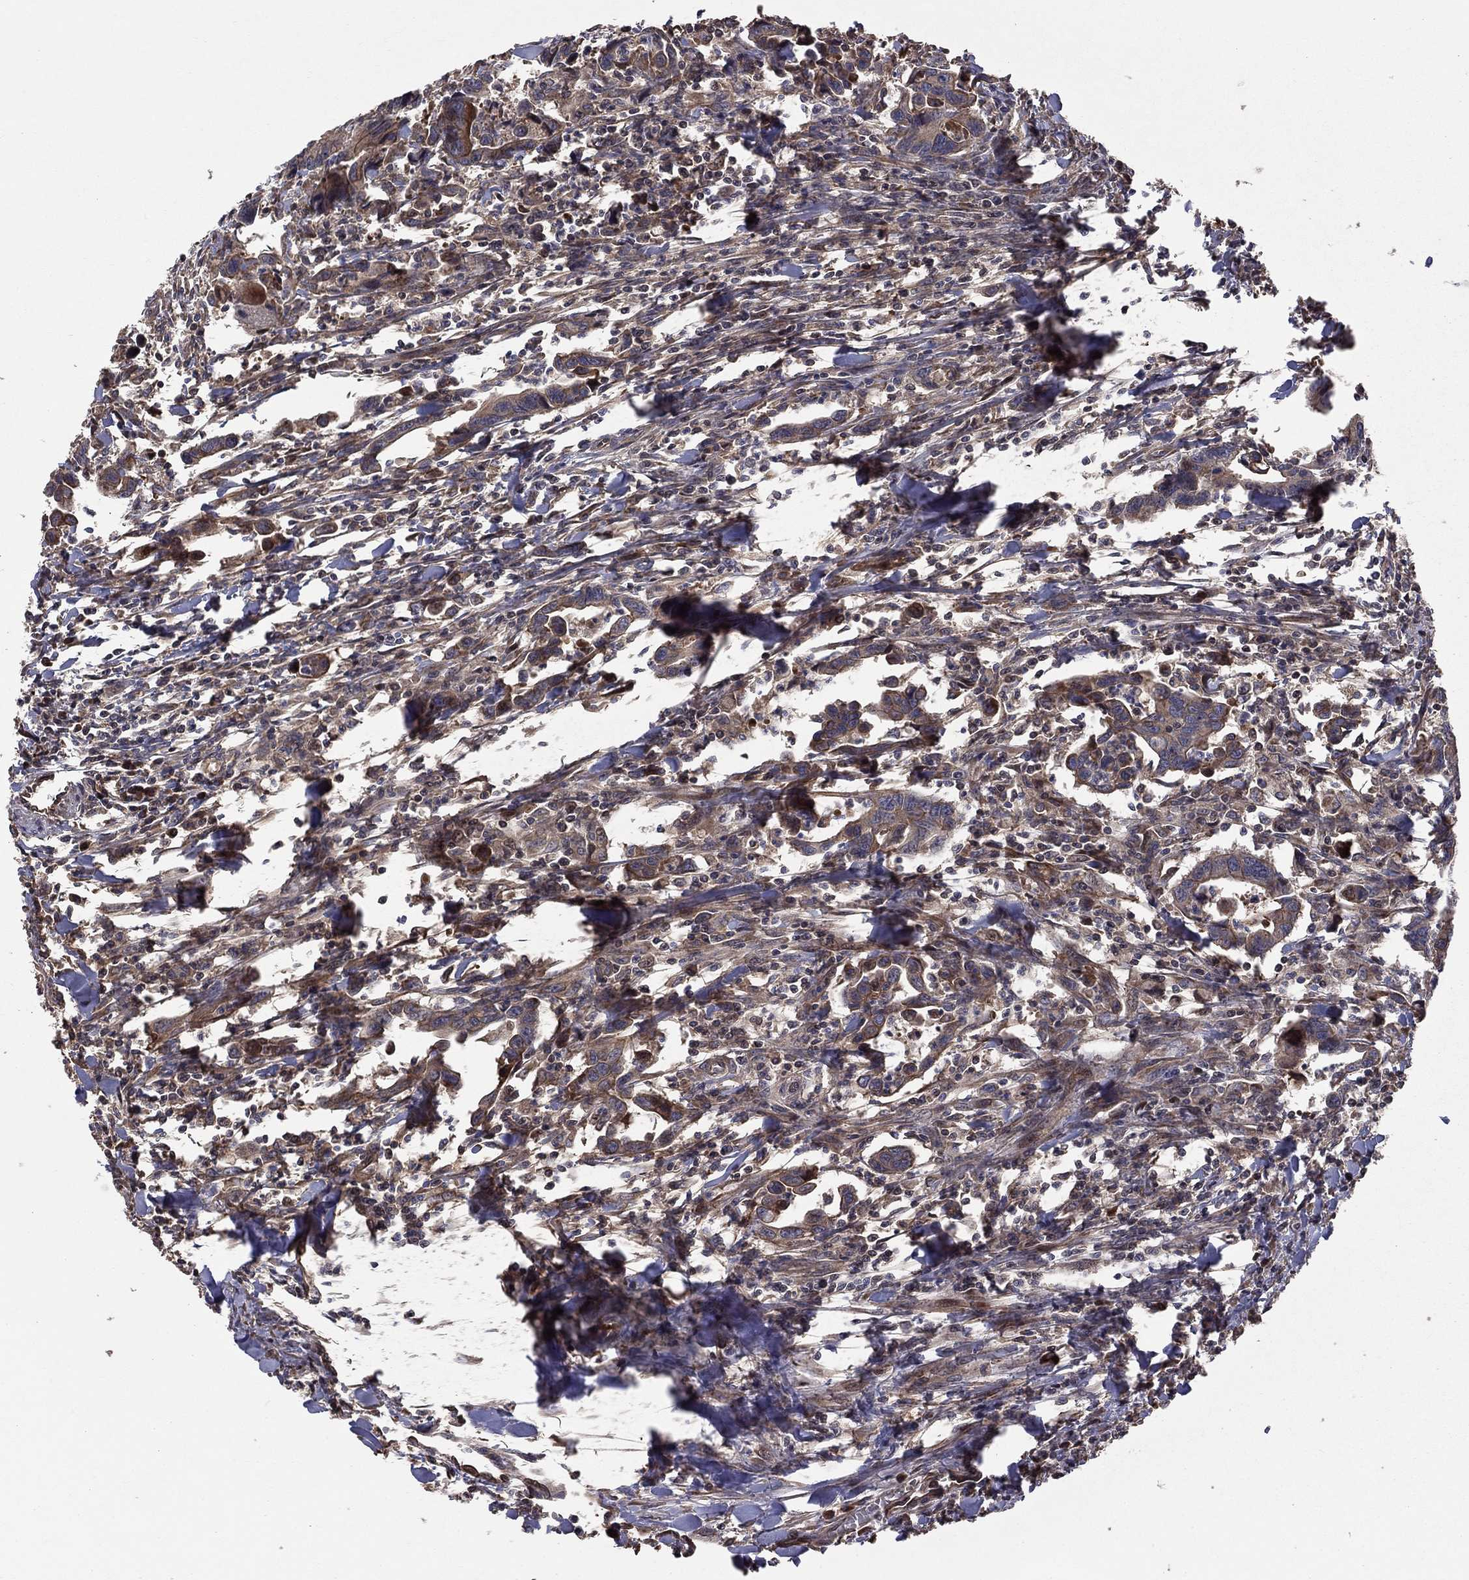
{"staining": {"intensity": "strong", "quantity": "<25%", "location": "cytoplasmic/membranous"}, "tissue": "colorectal cancer", "cell_type": "Tumor cells", "image_type": "cancer", "snomed": [{"axis": "morphology", "description": "Adenocarcinoma, NOS"}, {"axis": "topography", "description": "Rectum"}], "caption": "IHC image of colorectal cancer (adenocarcinoma) stained for a protein (brown), which displays medium levels of strong cytoplasmic/membranous positivity in approximately <25% of tumor cells.", "gene": "BABAM2", "patient": {"sex": "male", "age": 67}}